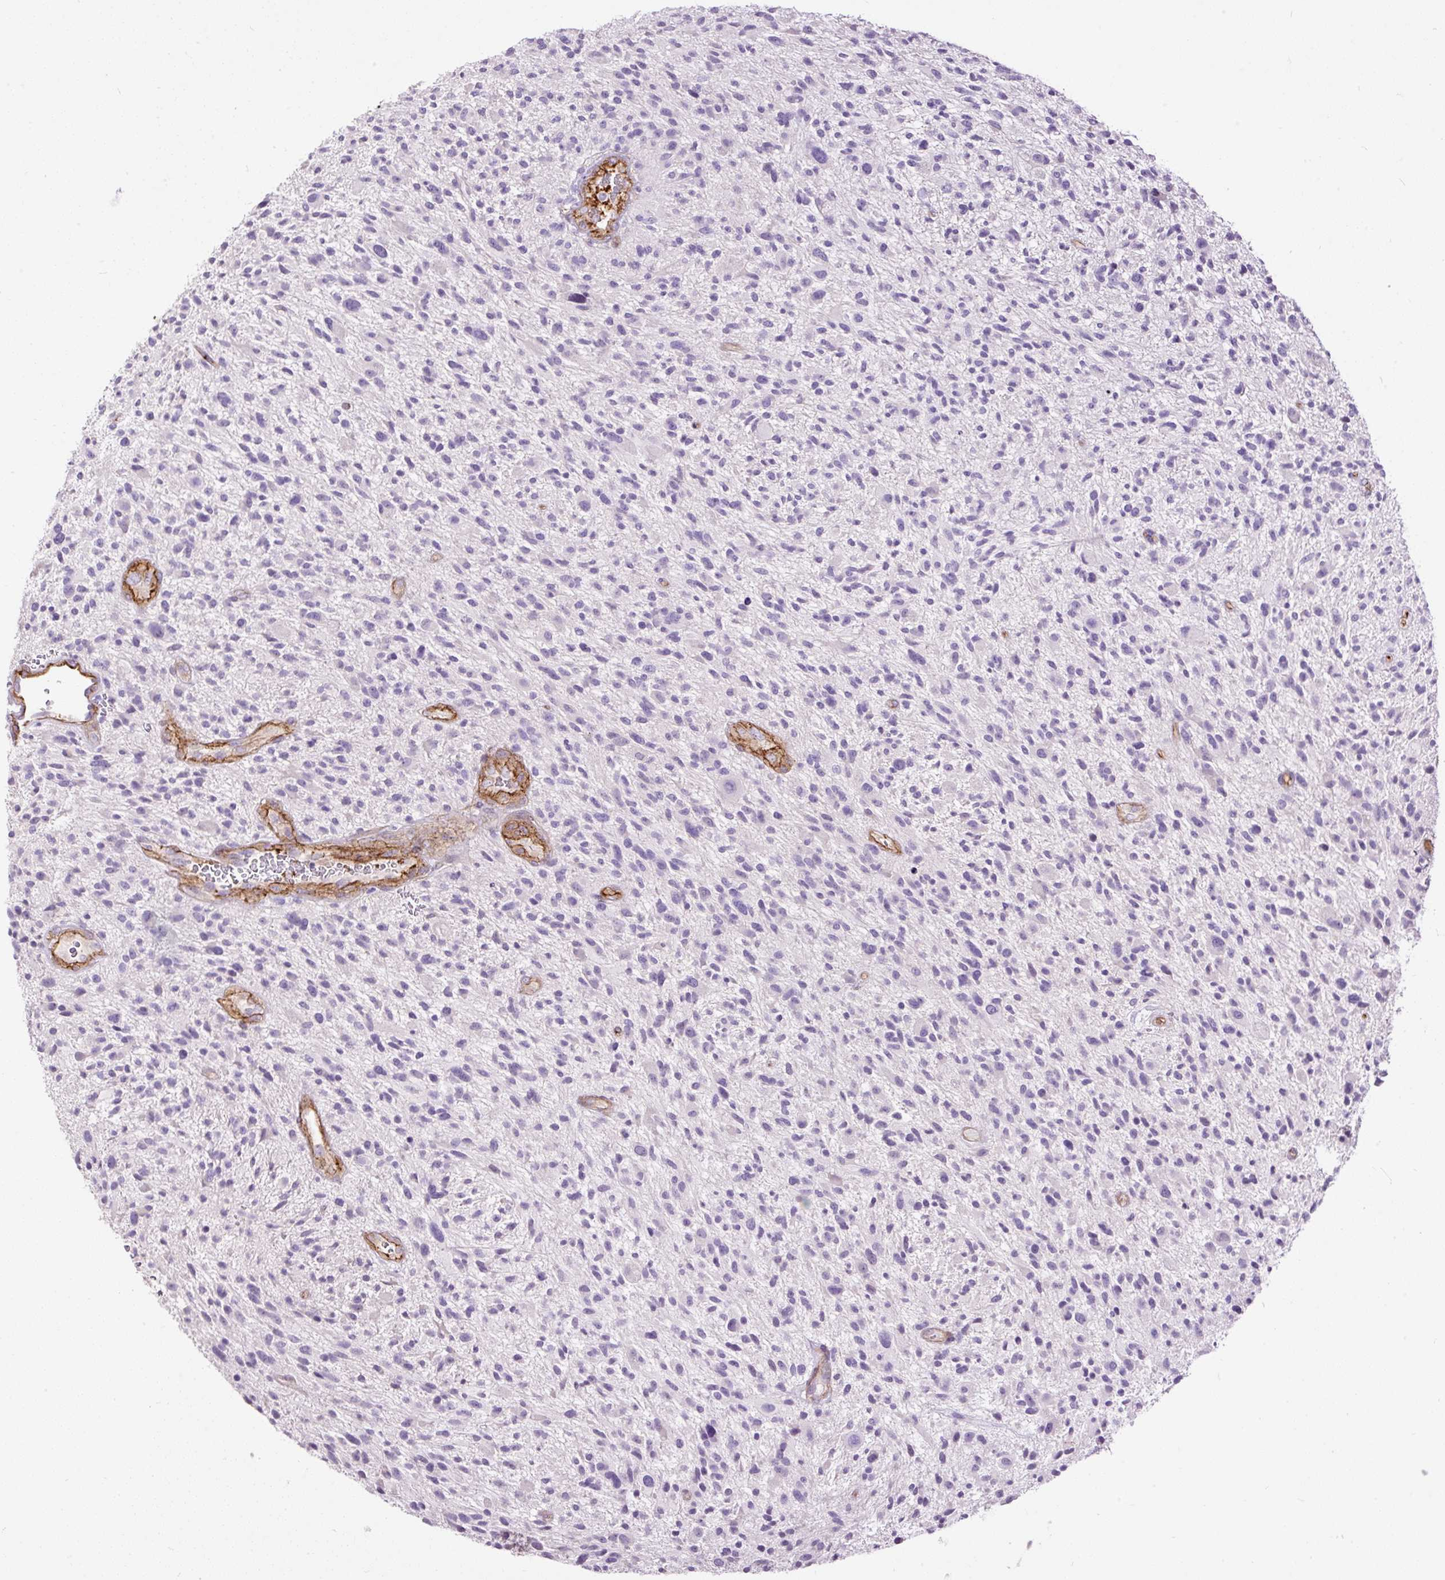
{"staining": {"intensity": "negative", "quantity": "none", "location": "none"}, "tissue": "glioma", "cell_type": "Tumor cells", "image_type": "cancer", "snomed": [{"axis": "morphology", "description": "Glioma, malignant, High grade"}, {"axis": "topography", "description": "Brain"}], "caption": "Malignant glioma (high-grade) was stained to show a protein in brown. There is no significant expression in tumor cells.", "gene": "MAGEB16", "patient": {"sex": "male", "age": 47}}